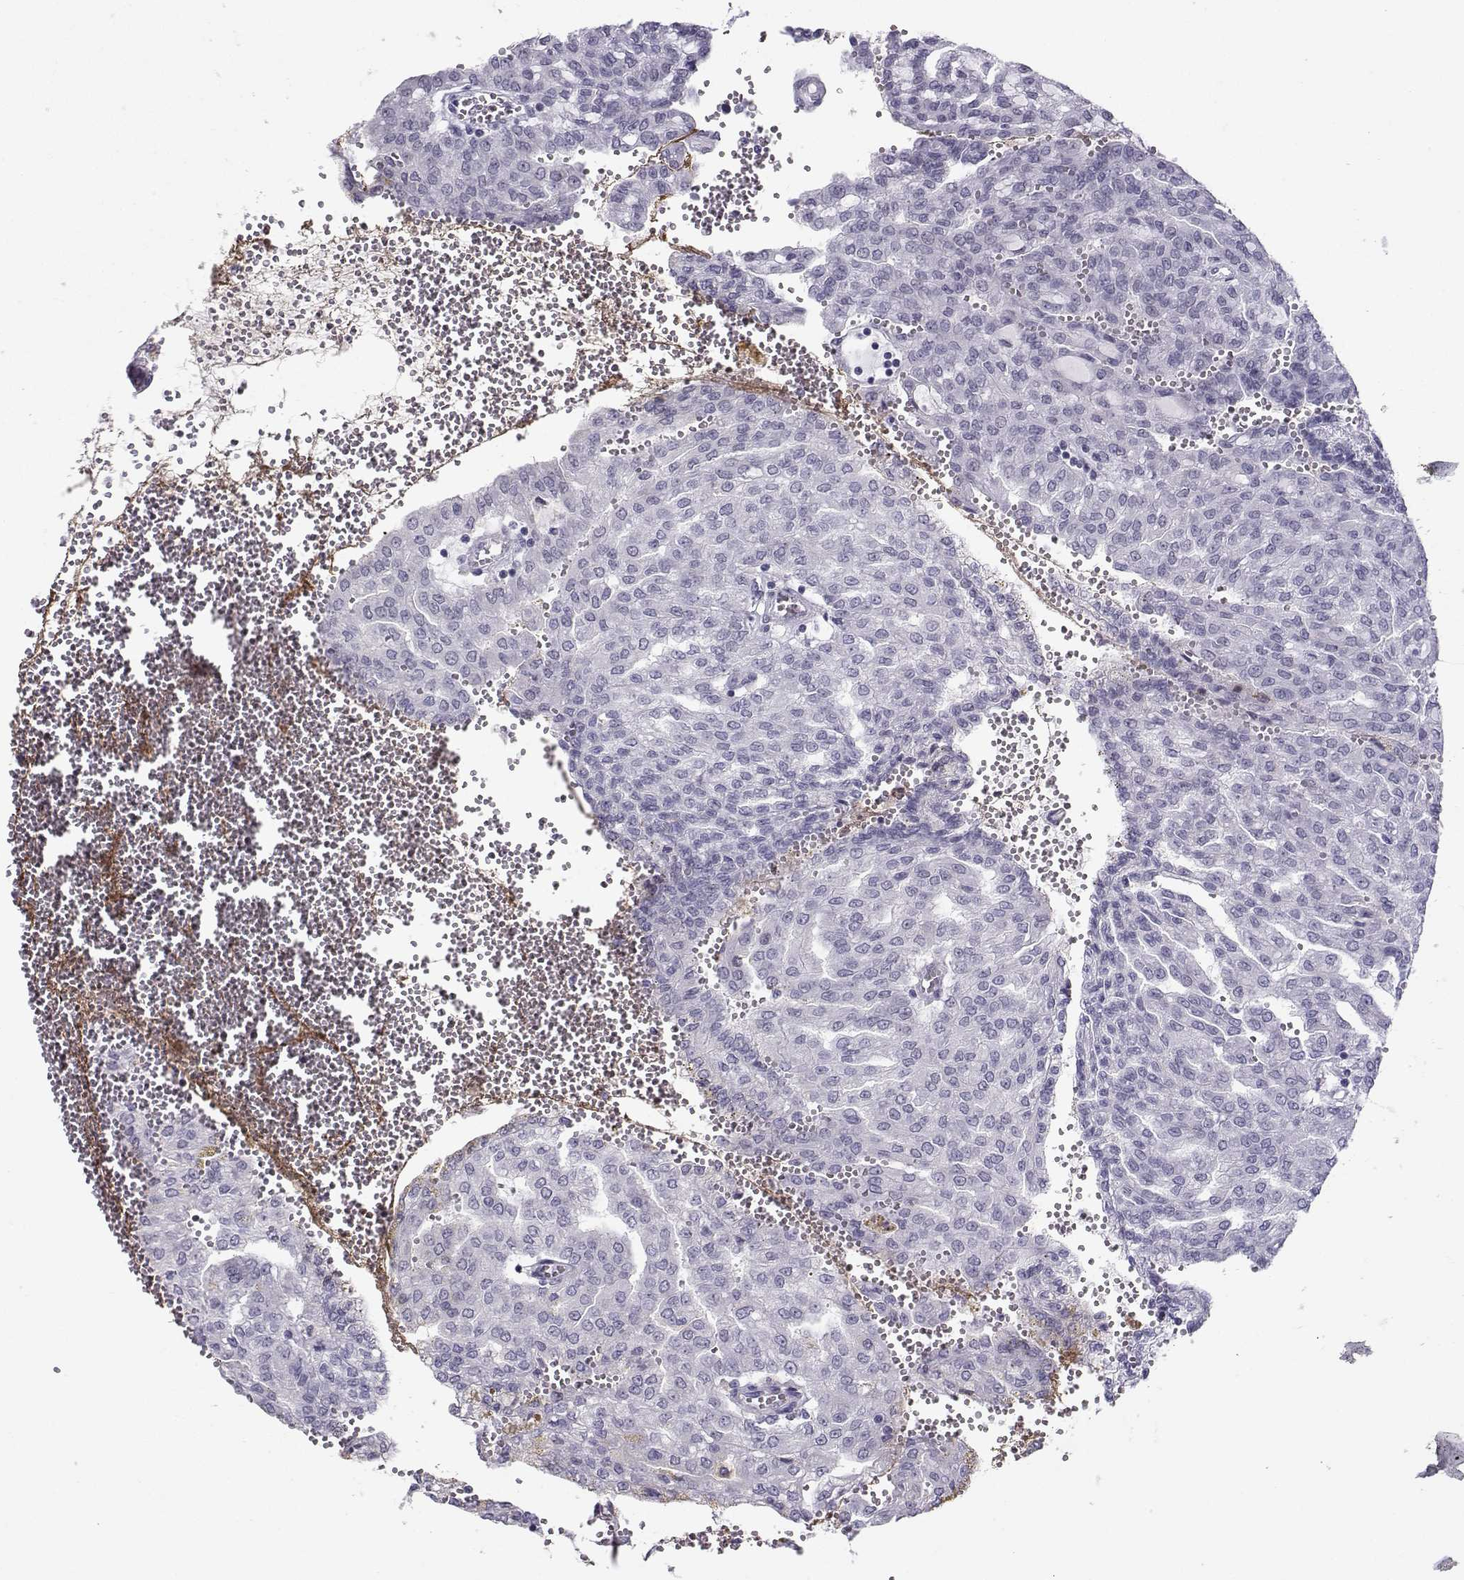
{"staining": {"intensity": "negative", "quantity": "none", "location": "none"}, "tissue": "renal cancer", "cell_type": "Tumor cells", "image_type": "cancer", "snomed": [{"axis": "morphology", "description": "Adenocarcinoma, NOS"}, {"axis": "topography", "description": "Kidney"}], "caption": "DAB immunohistochemical staining of renal cancer reveals no significant staining in tumor cells.", "gene": "LHX1", "patient": {"sex": "male", "age": 63}}